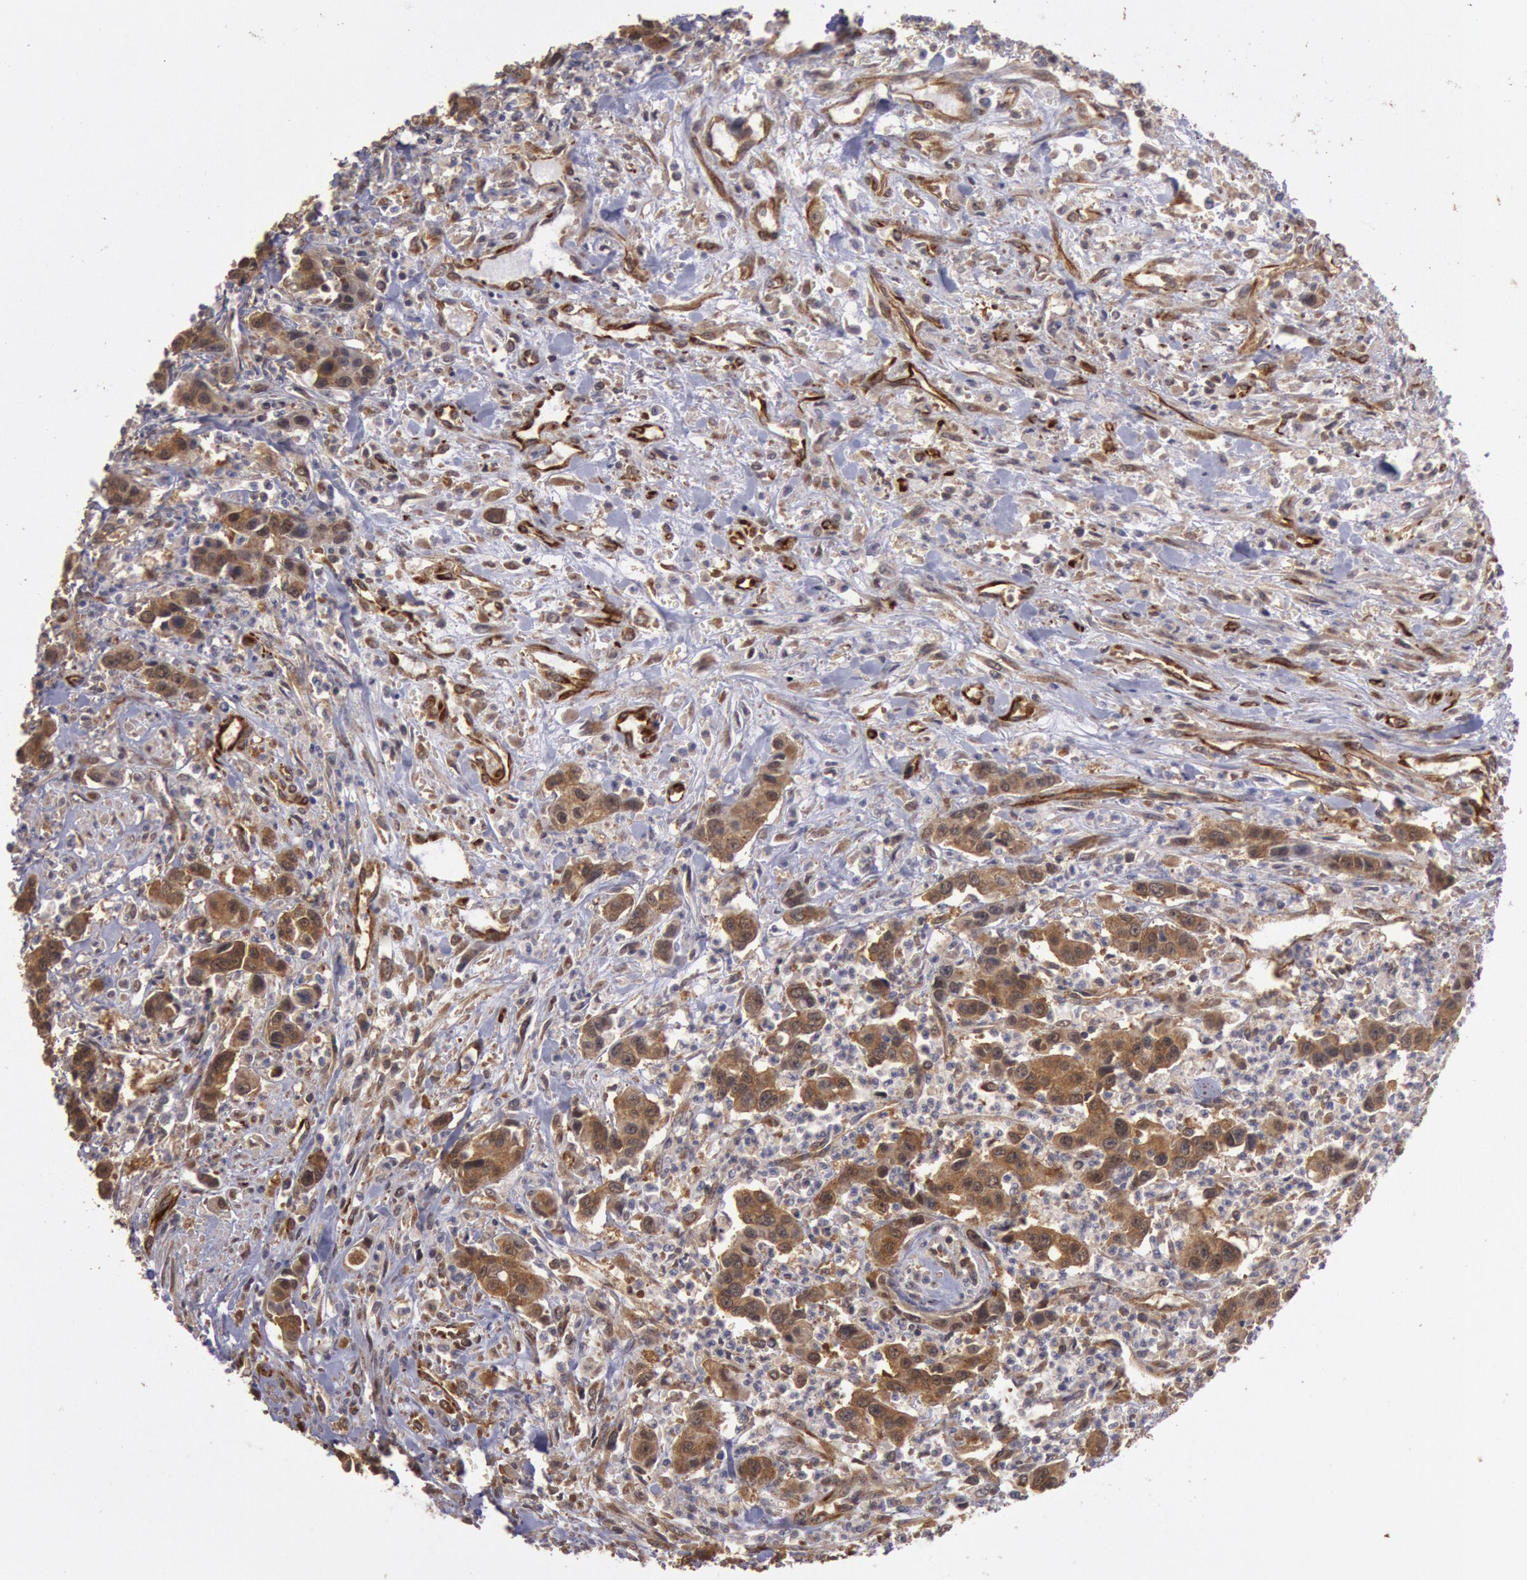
{"staining": {"intensity": "moderate", "quantity": ">75%", "location": "cytoplasmic/membranous"}, "tissue": "urothelial cancer", "cell_type": "Tumor cells", "image_type": "cancer", "snomed": [{"axis": "morphology", "description": "Urothelial carcinoma, High grade"}, {"axis": "topography", "description": "Urinary bladder"}], "caption": "Urothelial cancer stained for a protein reveals moderate cytoplasmic/membranous positivity in tumor cells.", "gene": "USP14", "patient": {"sex": "male", "age": 86}}